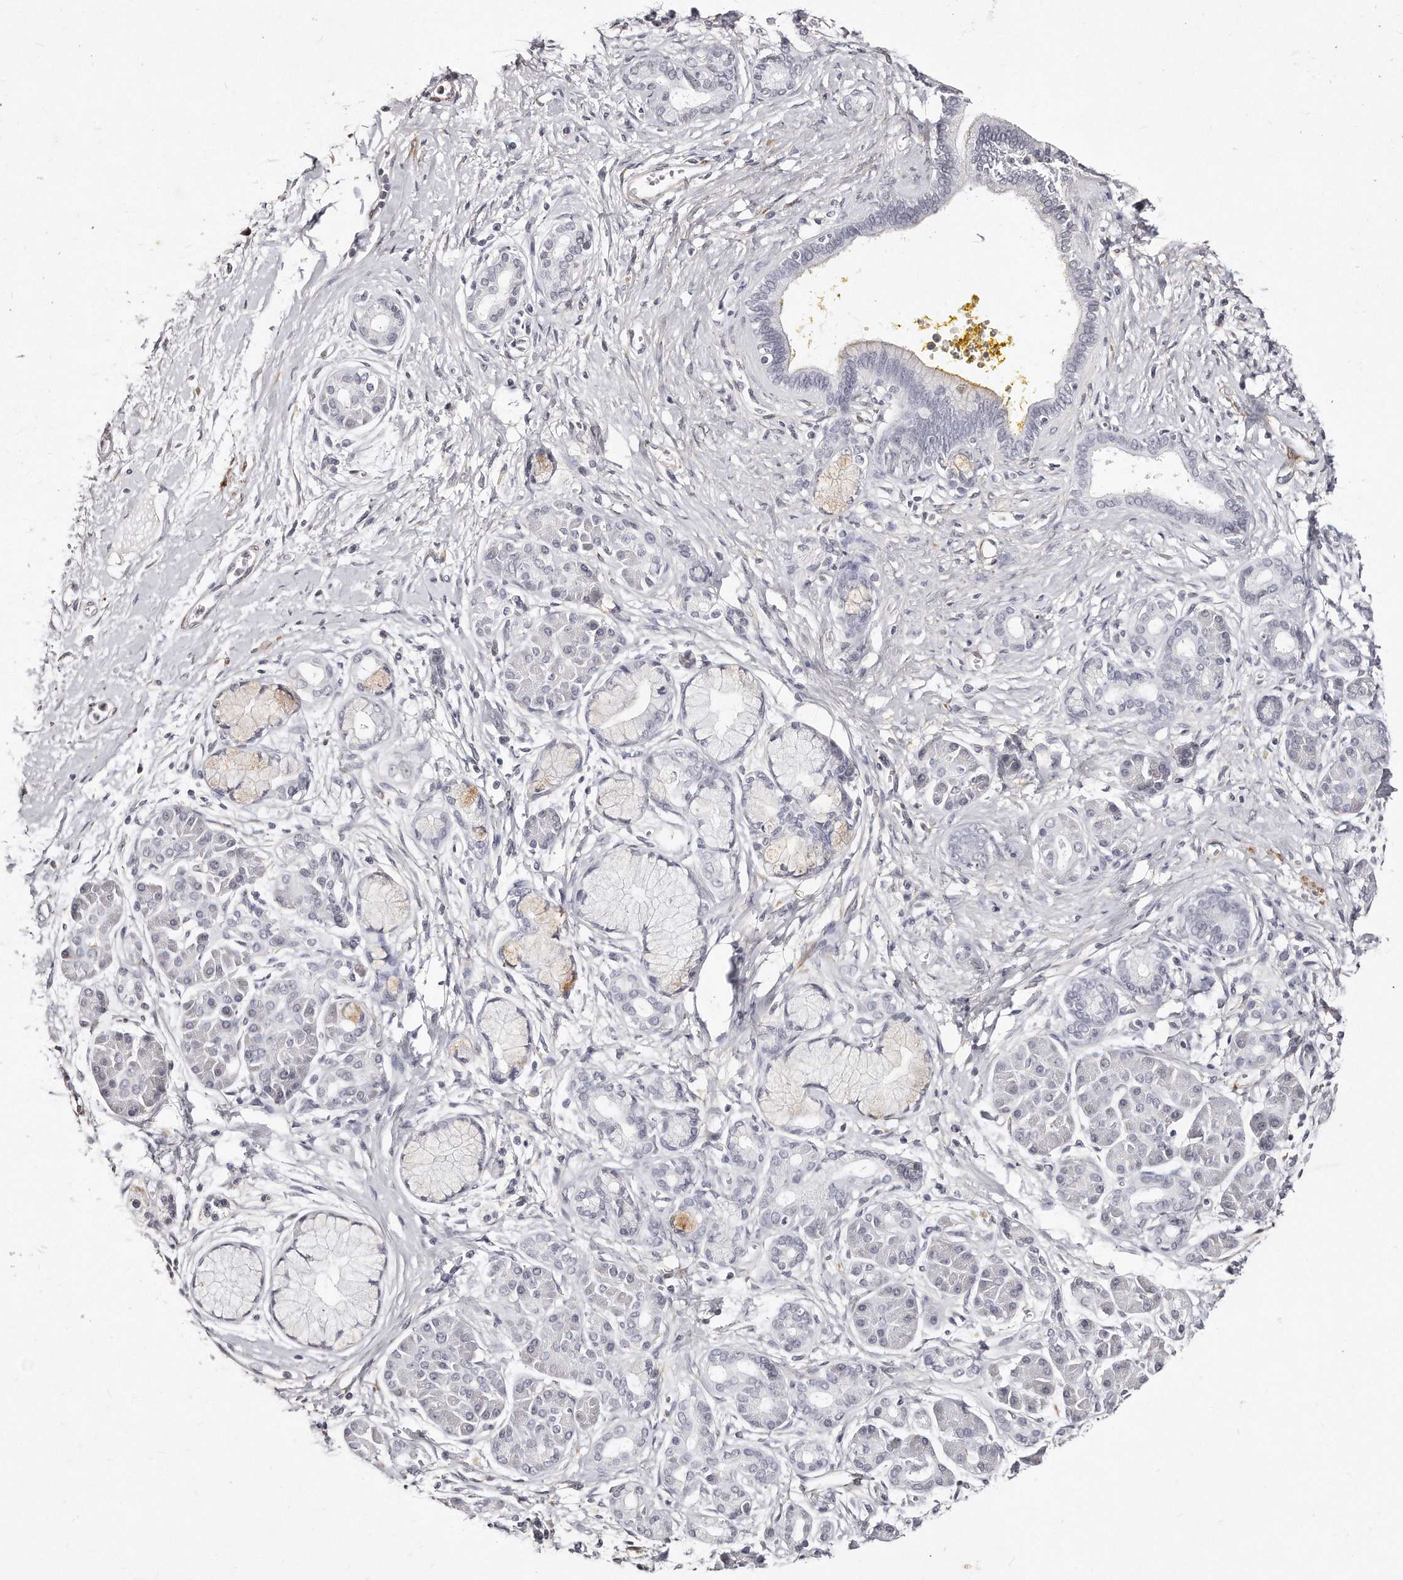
{"staining": {"intensity": "negative", "quantity": "none", "location": "none"}, "tissue": "pancreatic cancer", "cell_type": "Tumor cells", "image_type": "cancer", "snomed": [{"axis": "morphology", "description": "Adenocarcinoma, NOS"}, {"axis": "topography", "description": "Pancreas"}], "caption": "Pancreatic adenocarcinoma stained for a protein using IHC displays no staining tumor cells.", "gene": "LMOD1", "patient": {"sex": "male", "age": 58}}